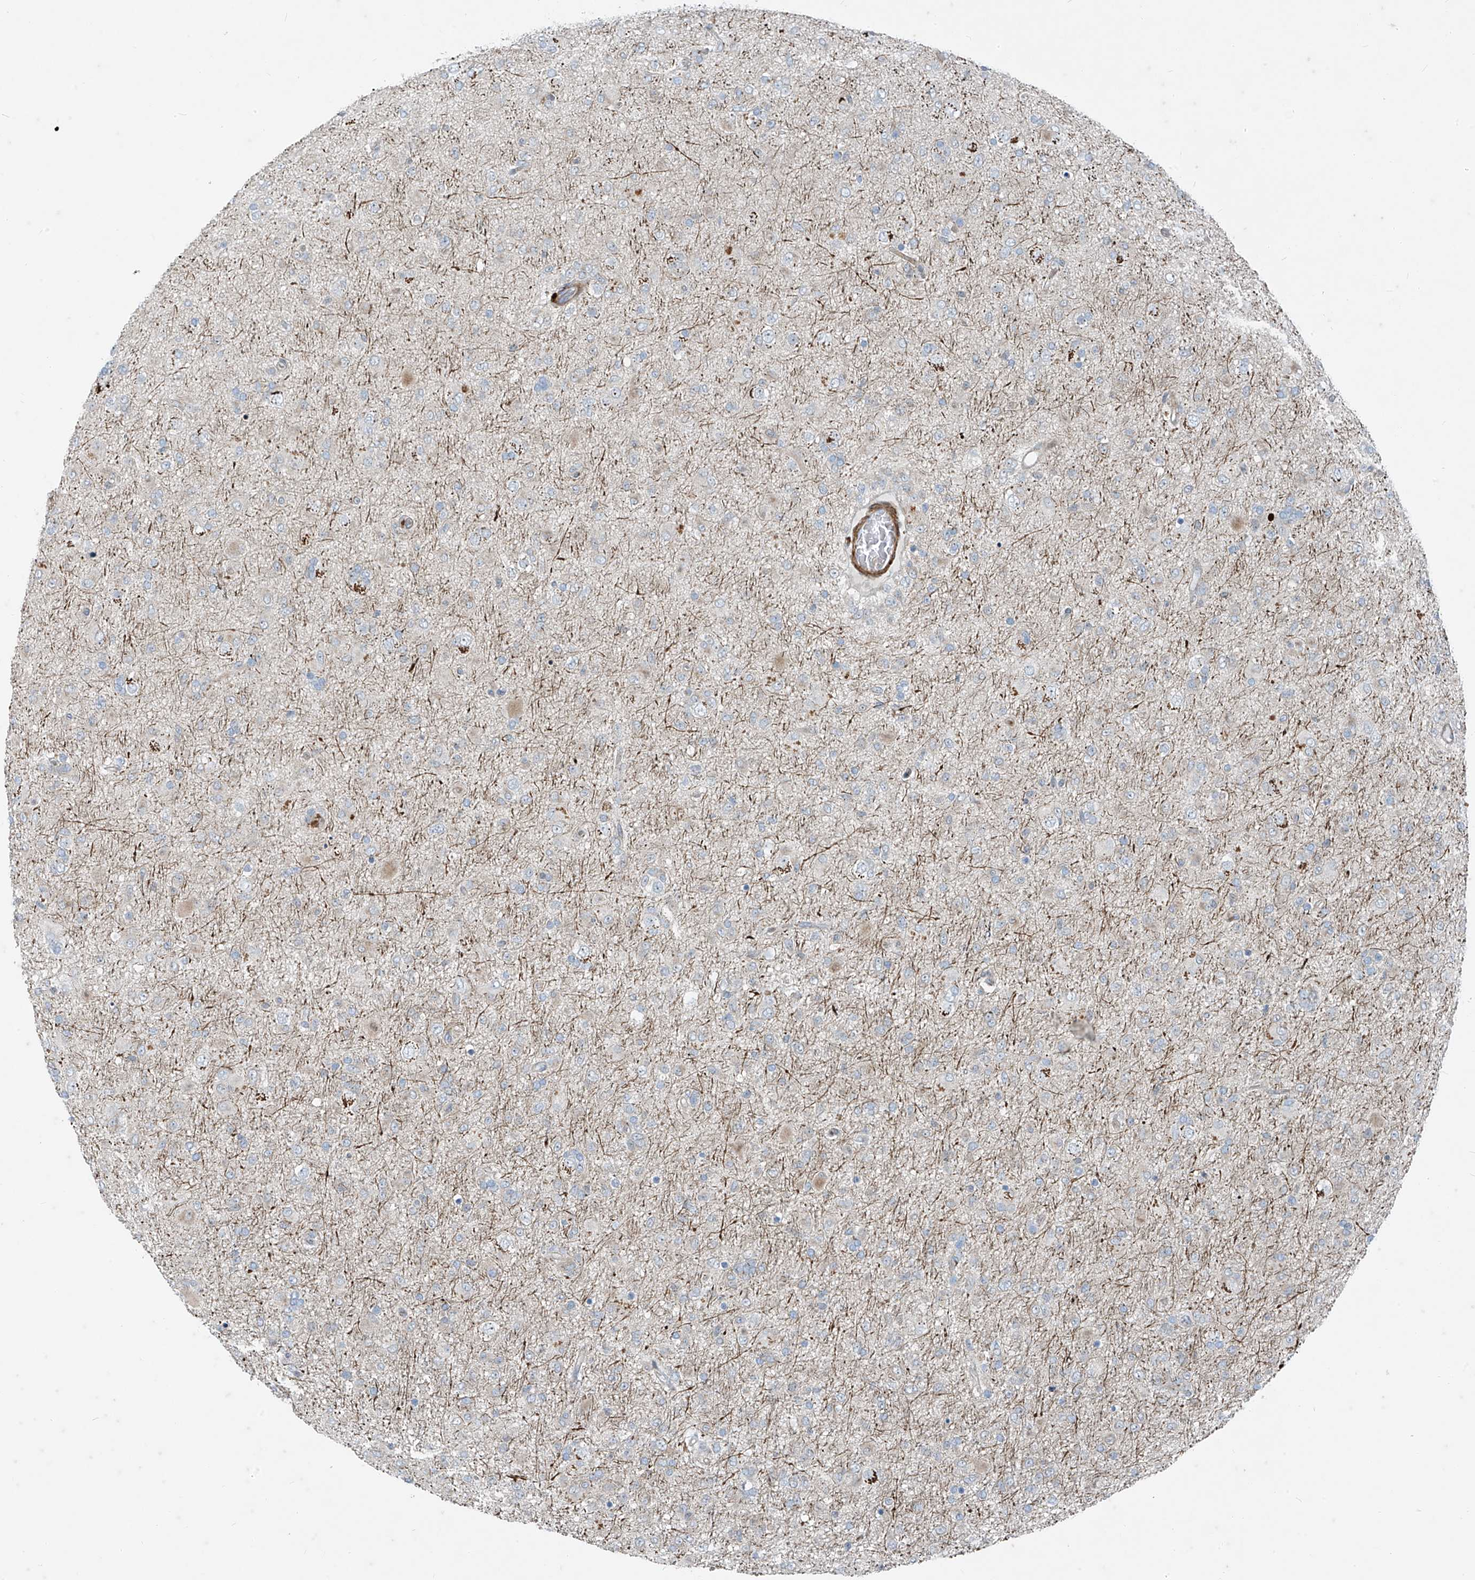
{"staining": {"intensity": "negative", "quantity": "none", "location": "none"}, "tissue": "glioma", "cell_type": "Tumor cells", "image_type": "cancer", "snomed": [{"axis": "morphology", "description": "Glioma, malignant, Low grade"}, {"axis": "topography", "description": "Brain"}], "caption": "IHC photomicrograph of neoplastic tissue: glioma stained with DAB (3,3'-diaminobenzidine) exhibits no significant protein positivity in tumor cells.", "gene": "PPCS", "patient": {"sex": "male", "age": 65}}